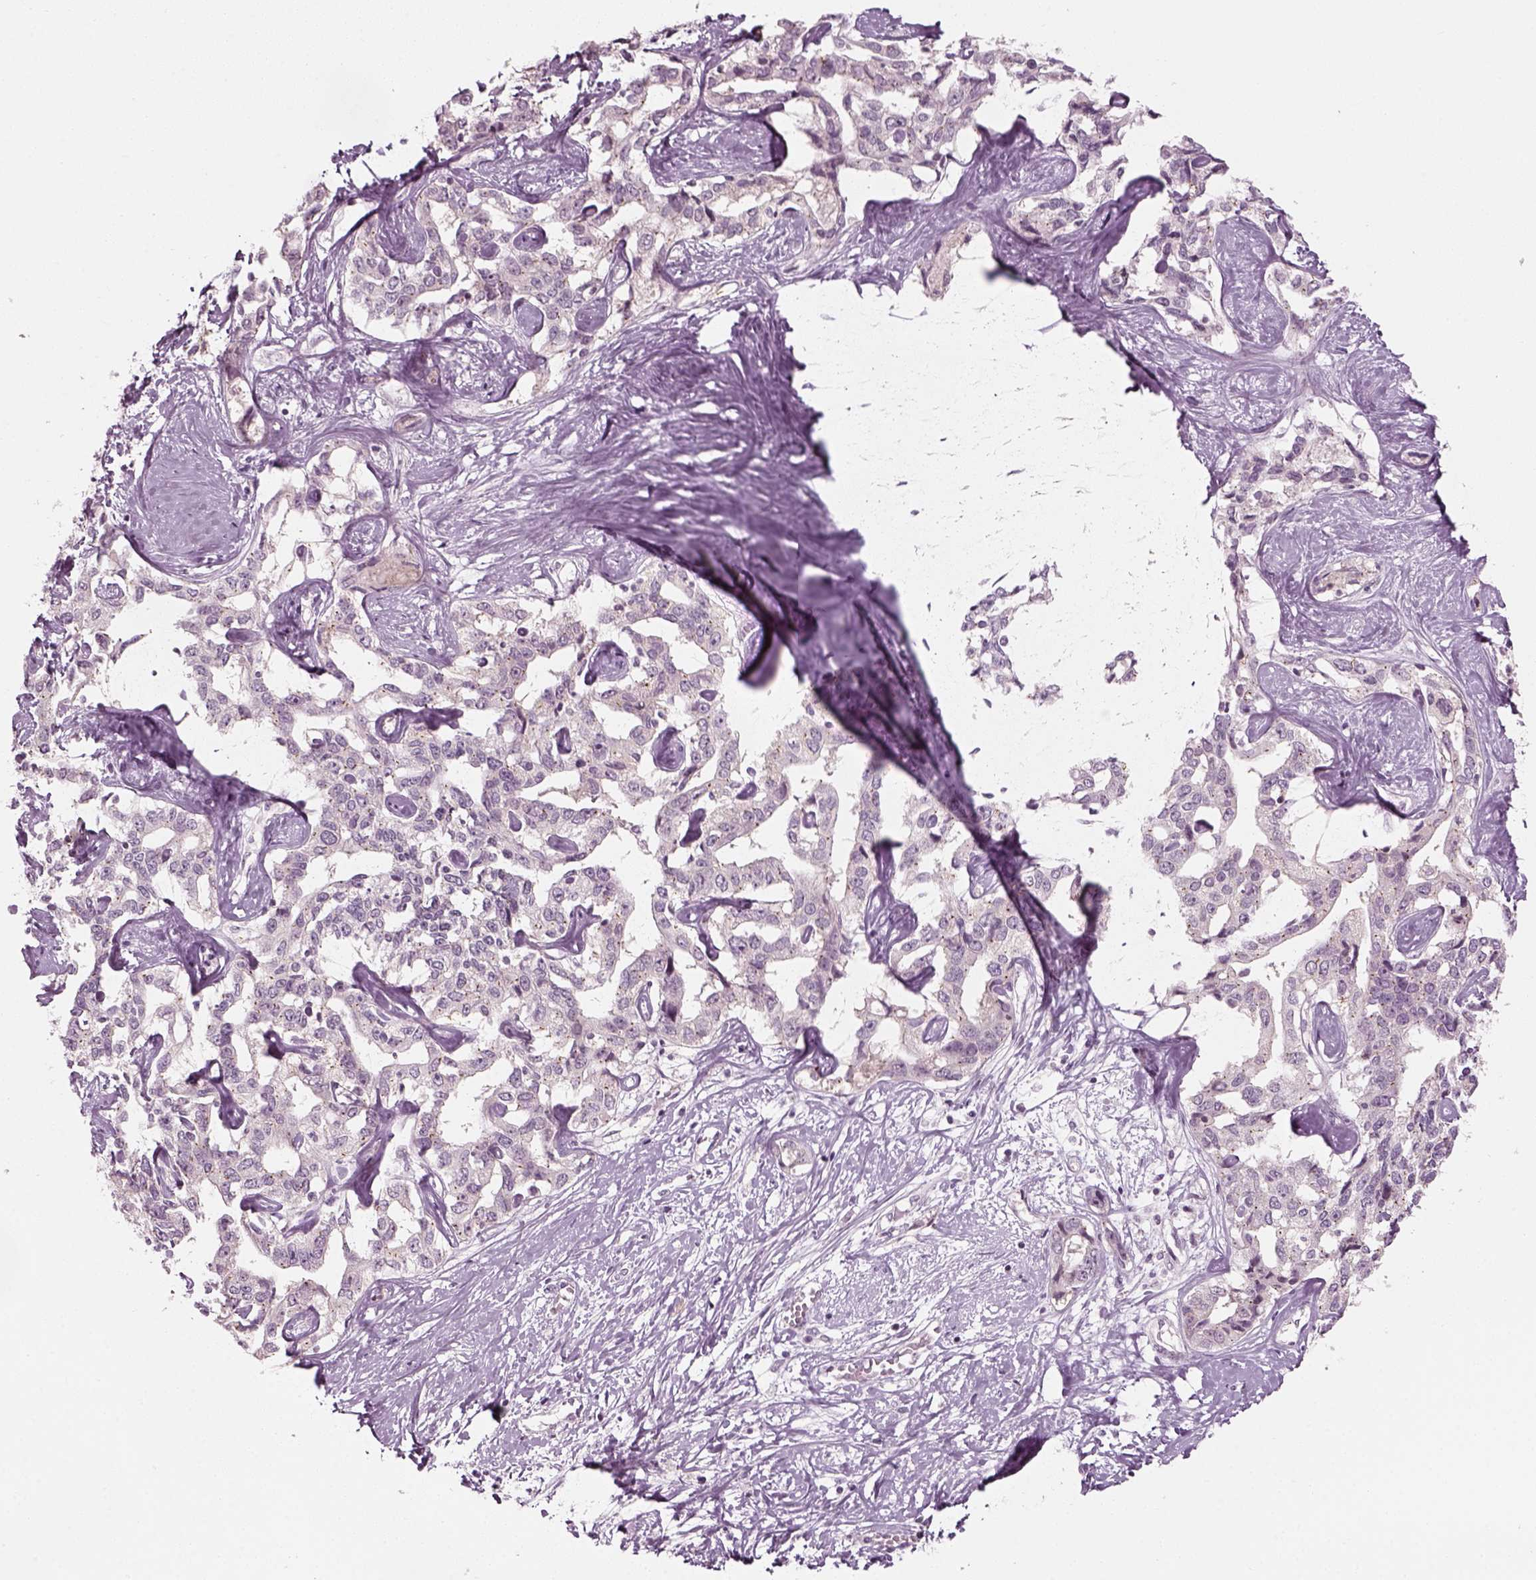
{"staining": {"intensity": "negative", "quantity": "none", "location": "none"}, "tissue": "liver cancer", "cell_type": "Tumor cells", "image_type": "cancer", "snomed": [{"axis": "morphology", "description": "Cholangiocarcinoma"}, {"axis": "topography", "description": "Liver"}], "caption": "An IHC micrograph of liver cancer is shown. There is no staining in tumor cells of liver cancer.", "gene": "MLIP", "patient": {"sex": "male", "age": 59}}